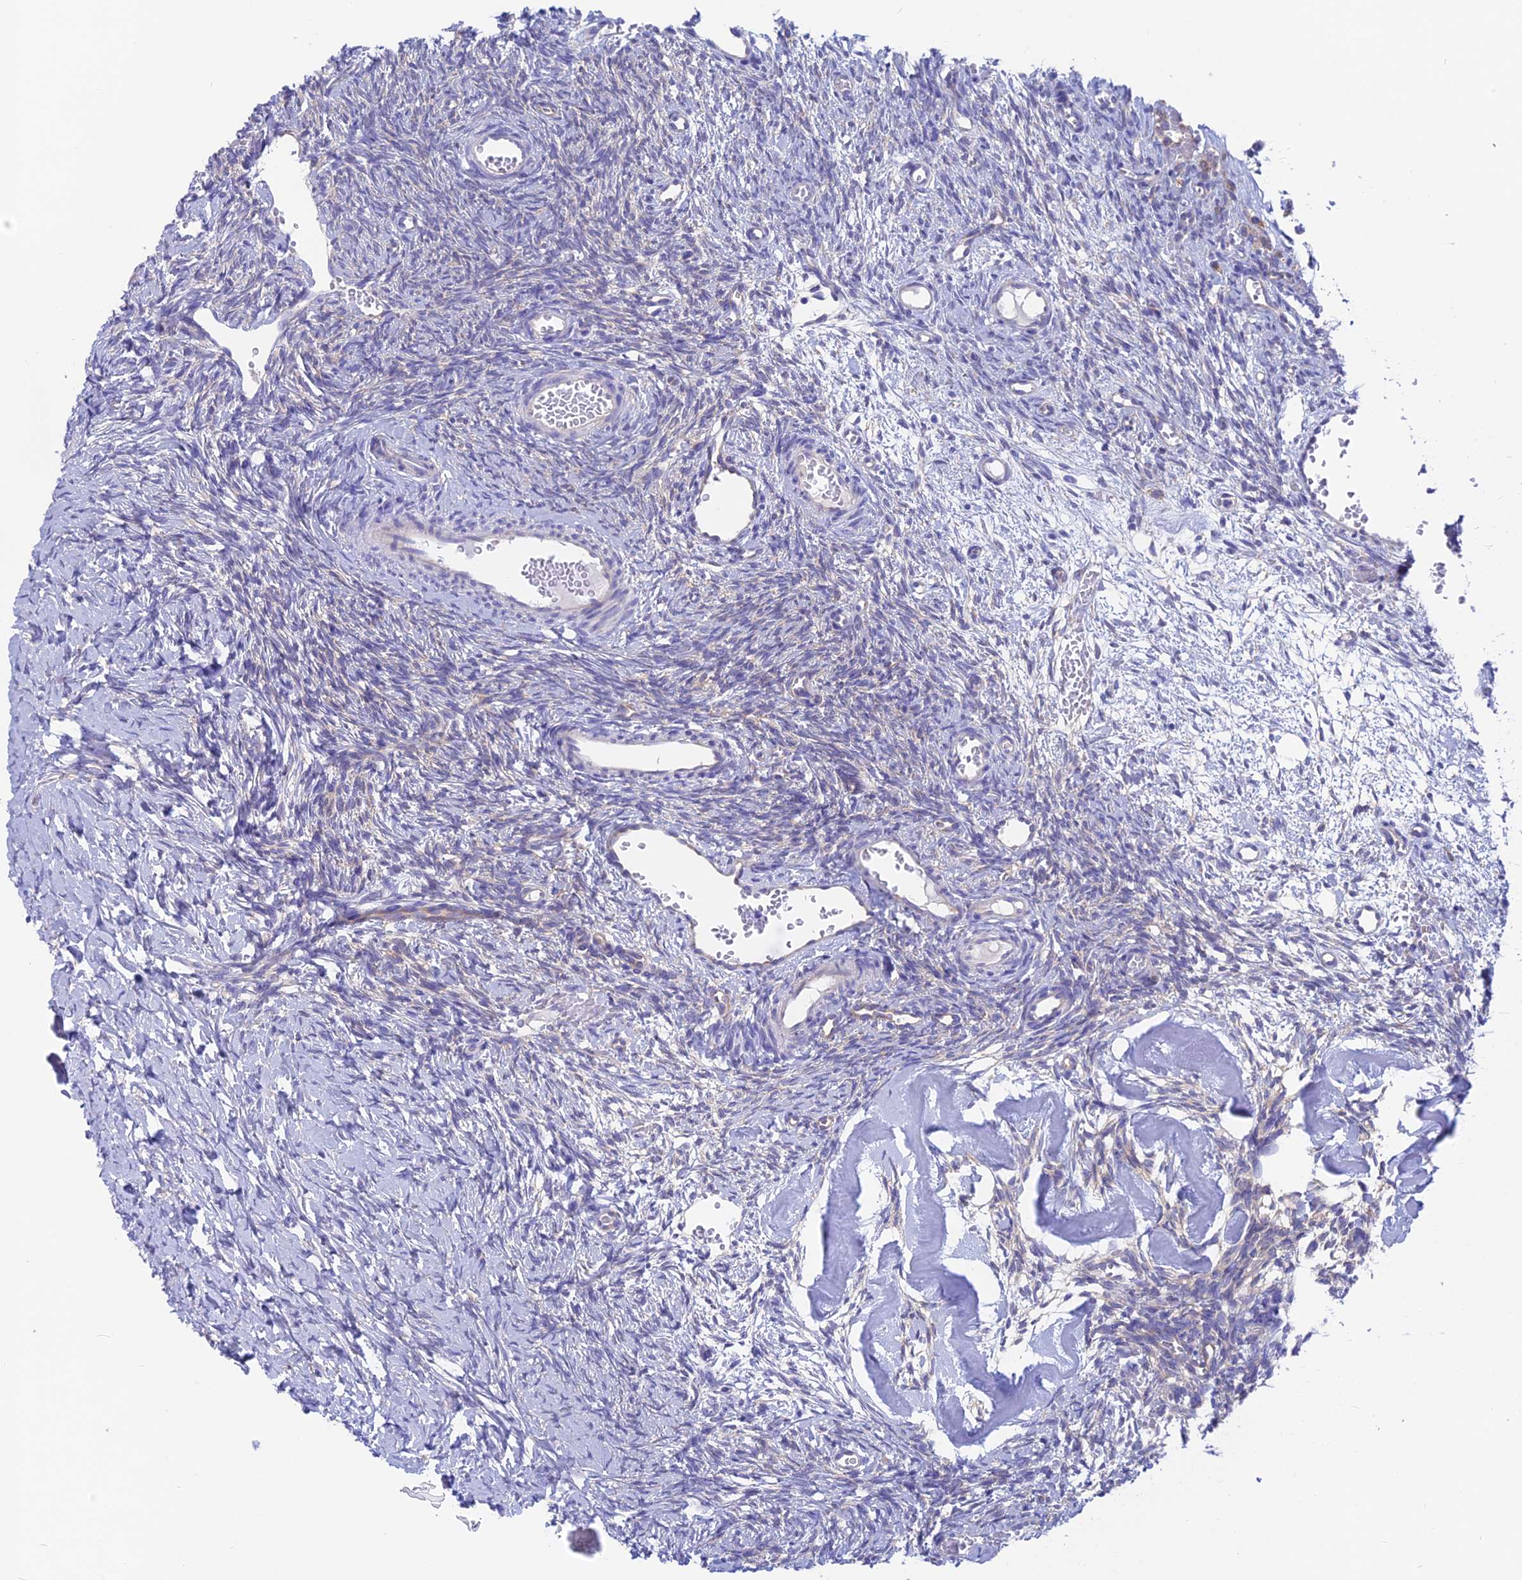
{"staining": {"intensity": "moderate", "quantity": "<25%", "location": "cytoplasmic/membranous"}, "tissue": "ovary", "cell_type": "Ovarian stroma cells", "image_type": "normal", "snomed": [{"axis": "morphology", "description": "Normal tissue, NOS"}, {"axis": "topography", "description": "Ovary"}], "caption": "IHC image of benign human ovary stained for a protein (brown), which demonstrates low levels of moderate cytoplasmic/membranous expression in approximately <25% of ovarian stroma cells.", "gene": "LZTFL1", "patient": {"sex": "female", "age": 39}}